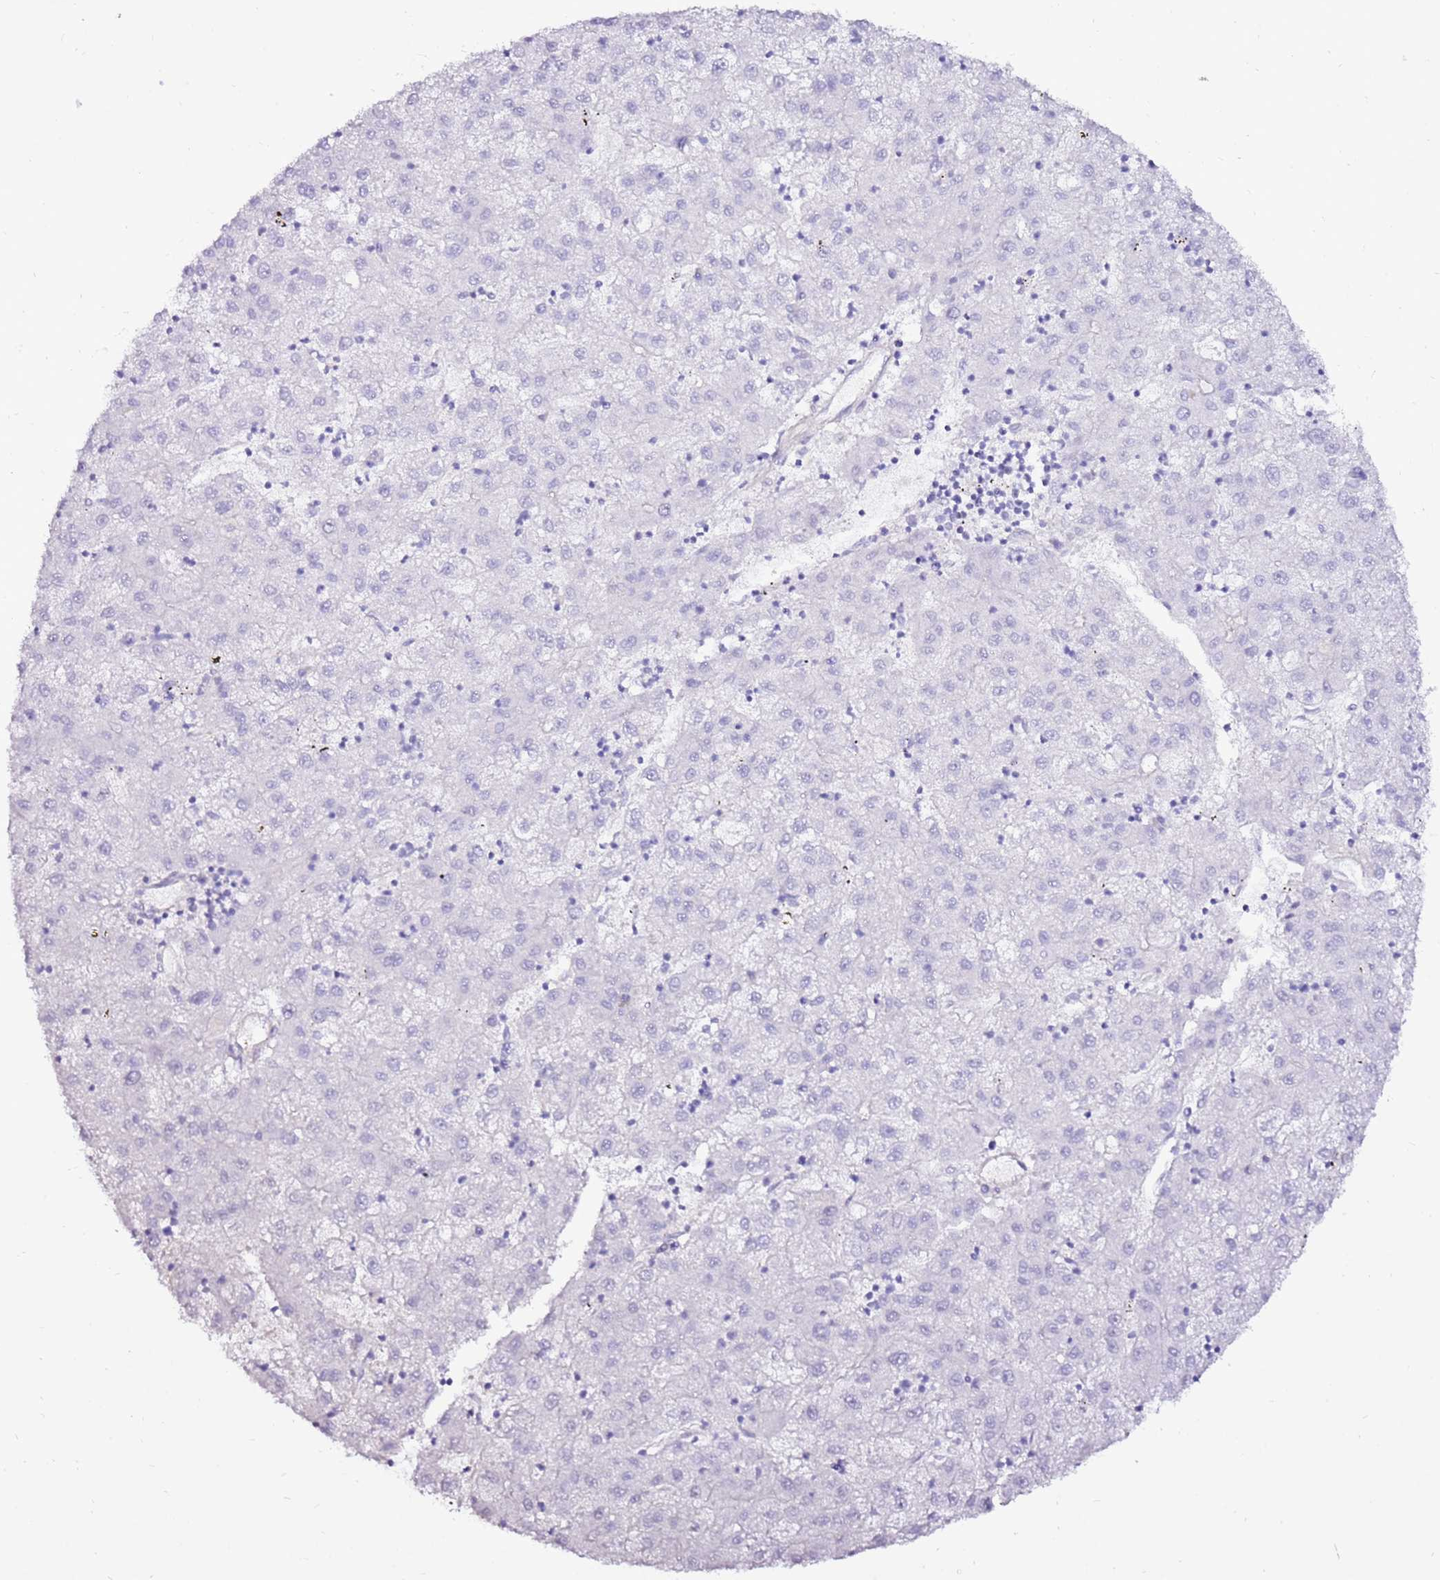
{"staining": {"intensity": "negative", "quantity": "none", "location": "none"}, "tissue": "liver cancer", "cell_type": "Tumor cells", "image_type": "cancer", "snomed": [{"axis": "morphology", "description": "Carcinoma, Hepatocellular, NOS"}, {"axis": "topography", "description": "Liver"}], "caption": "Tumor cells show no significant protein expression in liver cancer (hepatocellular carcinoma).", "gene": "ART5", "patient": {"sex": "male", "age": 72}}